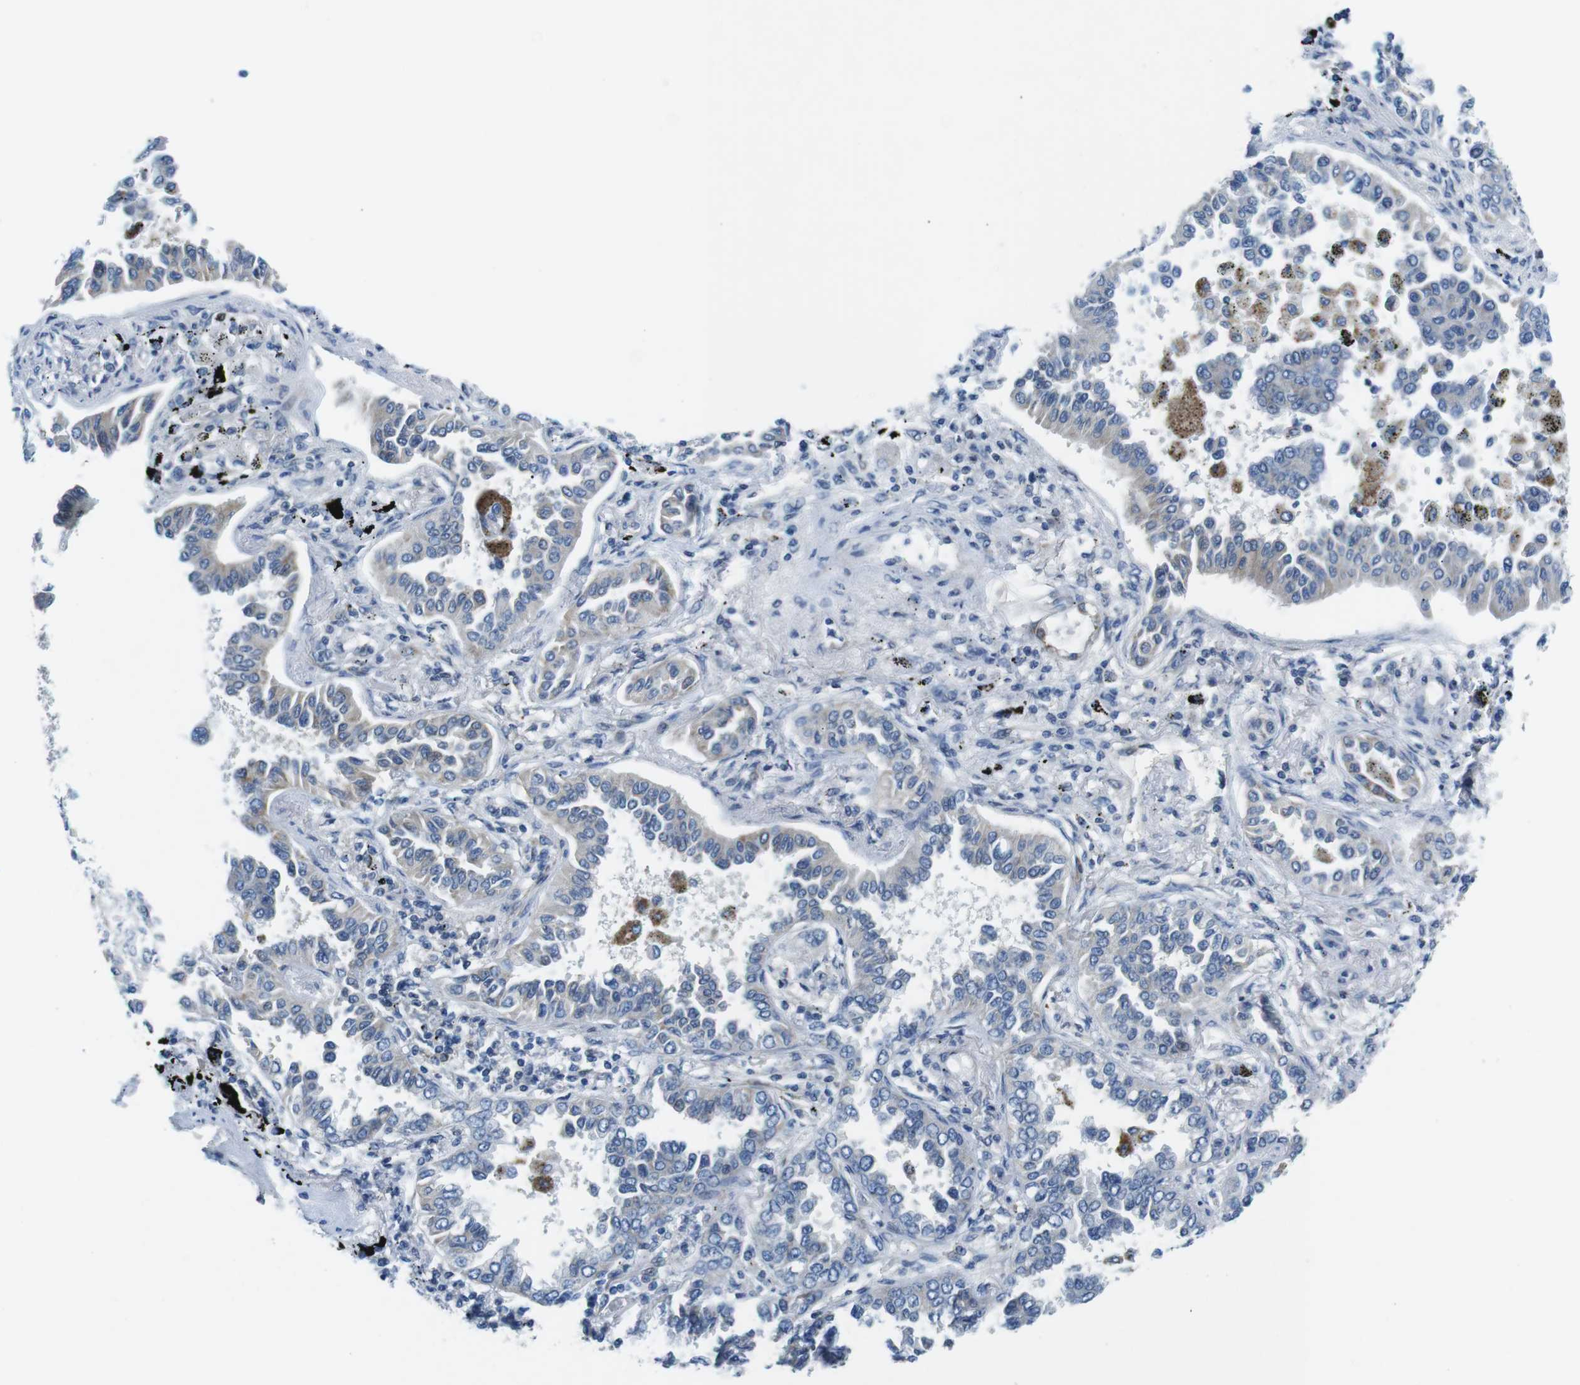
{"staining": {"intensity": "negative", "quantity": "none", "location": "none"}, "tissue": "lung cancer", "cell_type": "Tumor cells", "image_type": "cancer", "snomed": [{"axis": "morphology", "description": "Normal tissue, NOS"}, {"axis": "morphology", "description": "Adenocarcinoma, NOS"}, {"axis": "topography", "description": "Lung"}], "caption": "Human lung adenocarcinoma stained for a protein using IHC exhibits no staining in tumor cells.", "gene": "PHLDA1", "patient": {"sex": "male", "age": 59}}